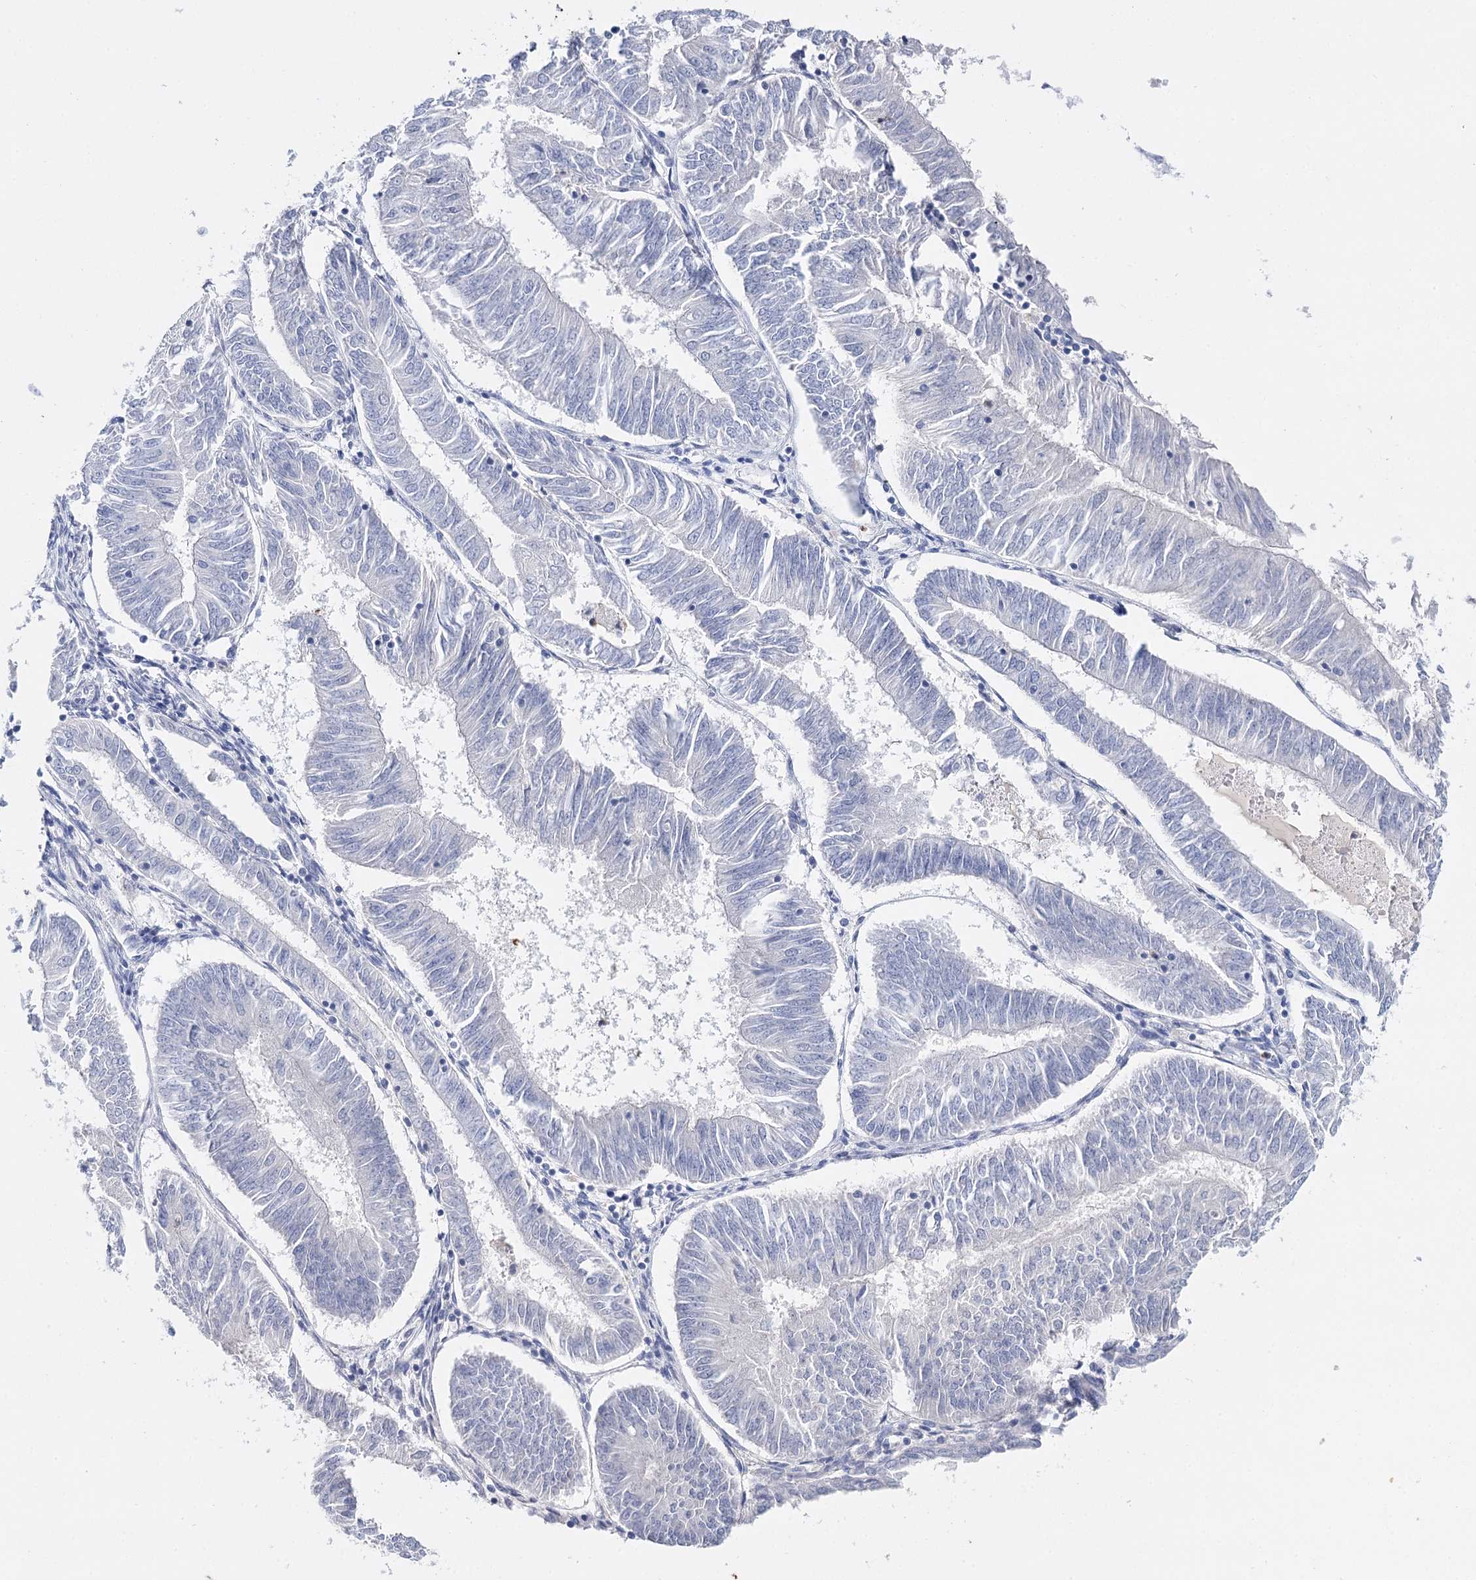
{"staining": {"intensity": "negative", "quantity": "none", "location": "none"}, "tissue": "endometrial cancer", "cell_type": "Tumor cells", "image_type": "cancer", "snomed": [{"axis": "morphology", "description": "Adenocarcinoma, NOS"}, {"axis": "topography", "description": "Endometrium"}], "caption": "Immunohistochemistry (IHC) histopathology image of neoplastic tissue: human endometrial cancer (adenocarcinoma) stained with DAB demonstrates no significant protein staining in tumor cells.", "gene": "CEACAM8", "patient": {"sex": "female", "age": 58}}